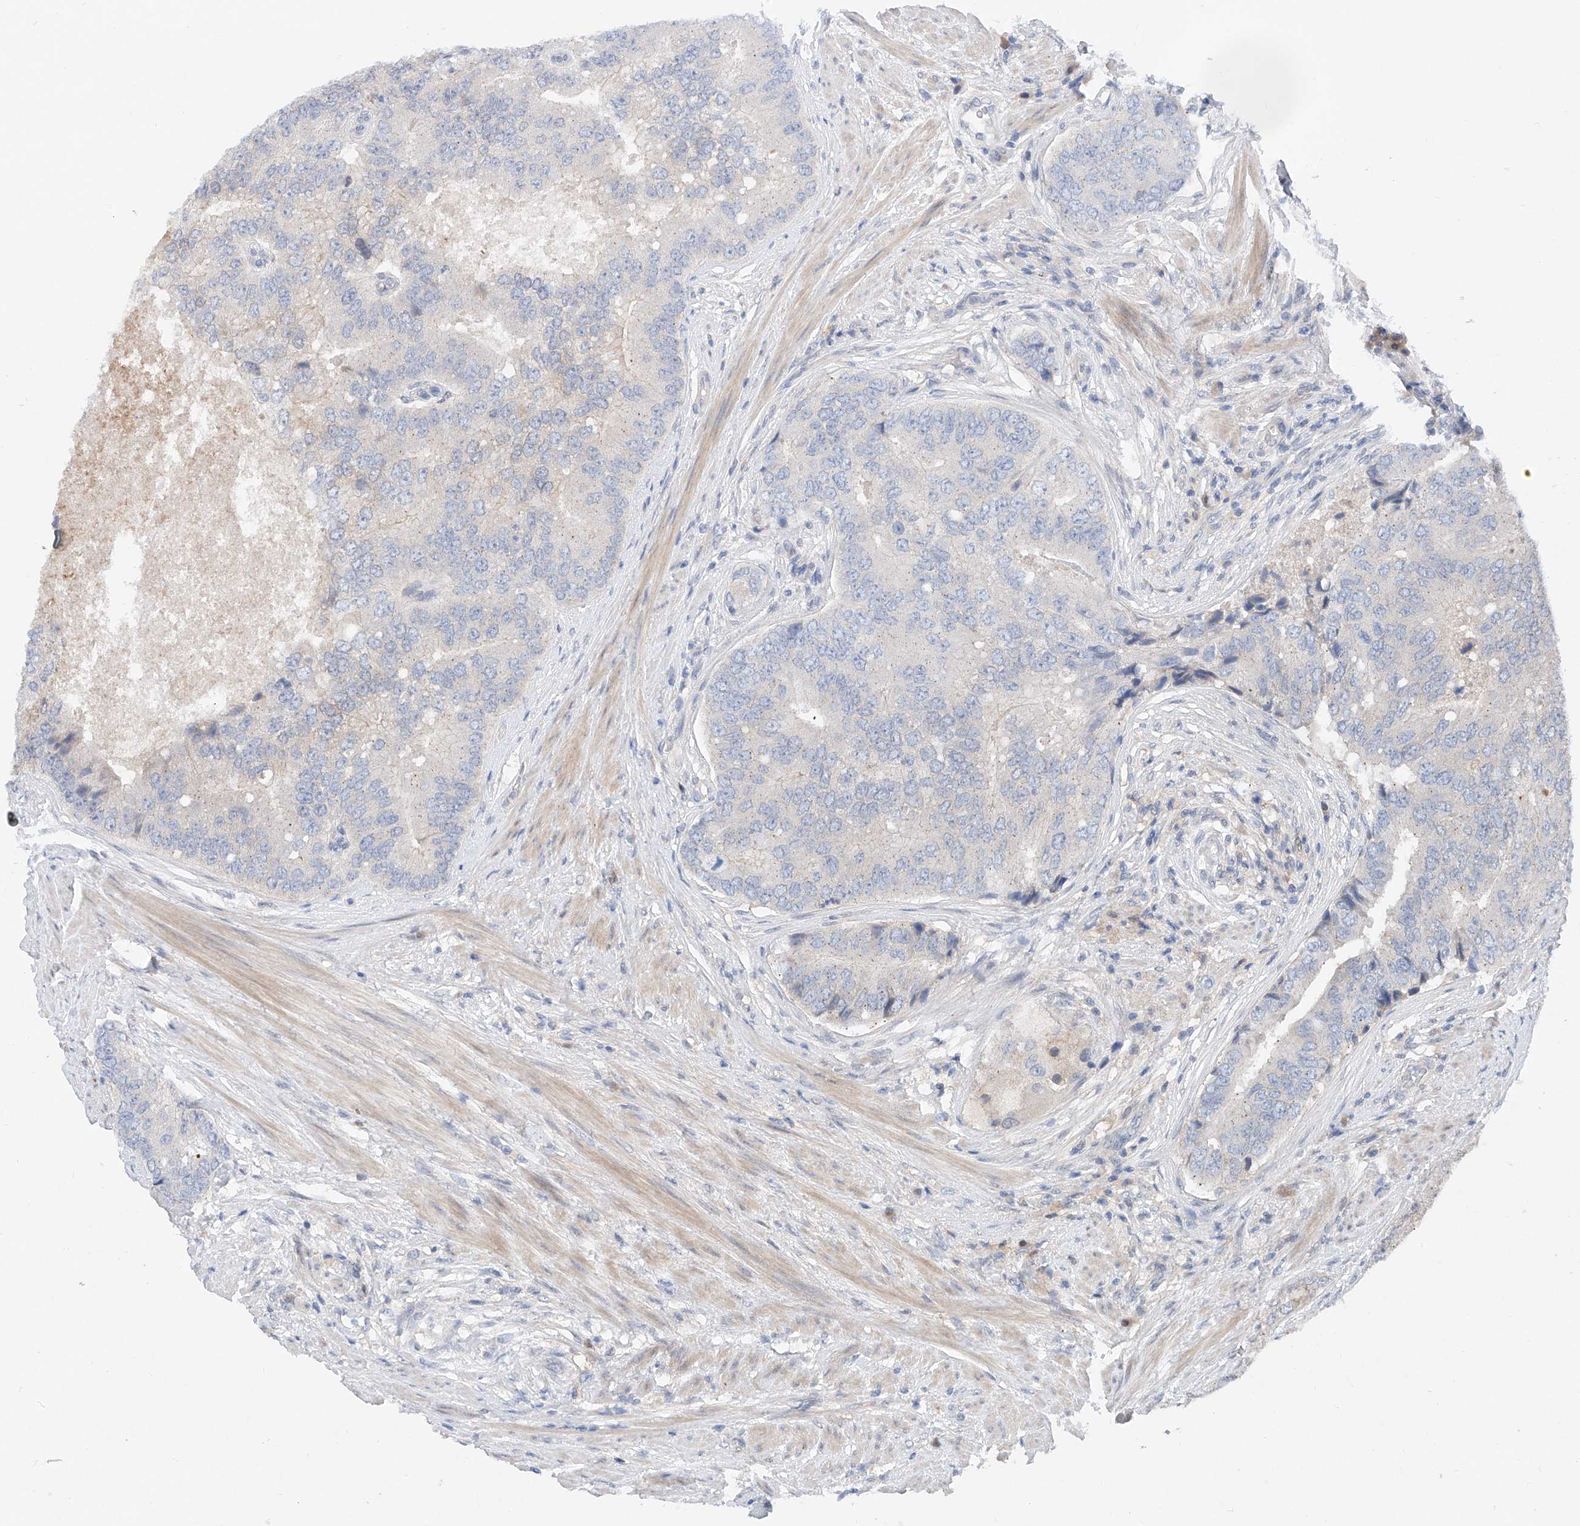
{"staining": {"intensity": "negative", "quantity": "none", "location": "none"}, "tissue": "prostate cancer", "cell_type": "Tumor cells", "image_type": "cancer", "snomed": [{"axis": "morphology", "description": "Adenocarcinoma, High grade"}, {"axis": "topography", "description": "Prostate"}], "caption": "Tumor cells show no significant staining in adenocarcinoma (high-grade) (prostate).", "gene": "FUCA2", "patient": {"sex": "male", "age": 70}}